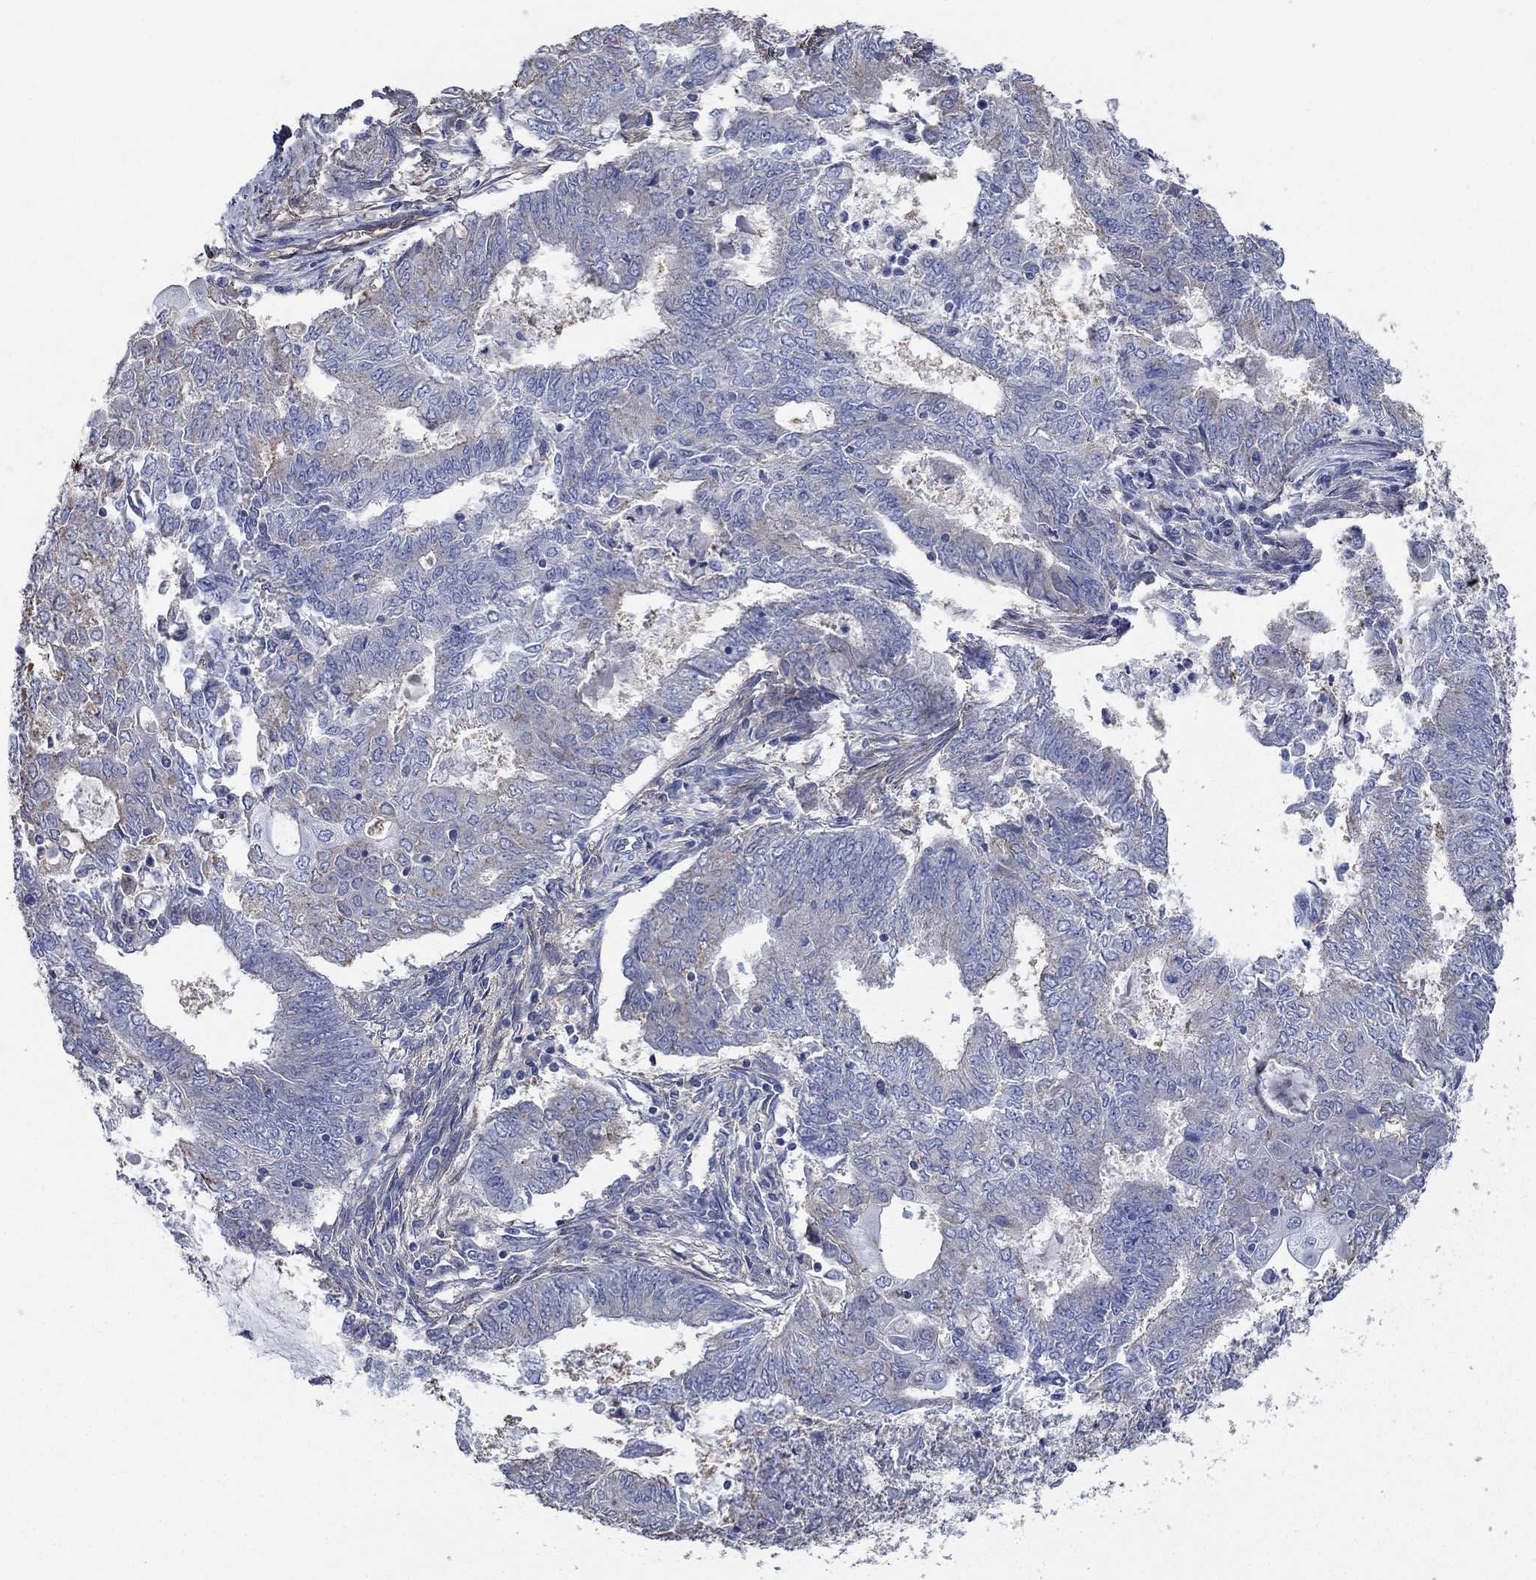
{"staining": {"intensity": "negative", "quantity": "none", "location": "none"}, "tissue": "endometrial cancer", "cell_type": "Tumor cells", "image_type": "cancer", "snomed": [{"axis": "morphology", "description": "Adenocarcinoma, NOS"}, {"axis": "topography", "description": "Endometrium"}], "caption": "An image of endometrial cancer stained for a protein demonstrates no brown staining in tumor cells.", "gene": "FLNC", "patient": {"sex": "female", "age": 62}}